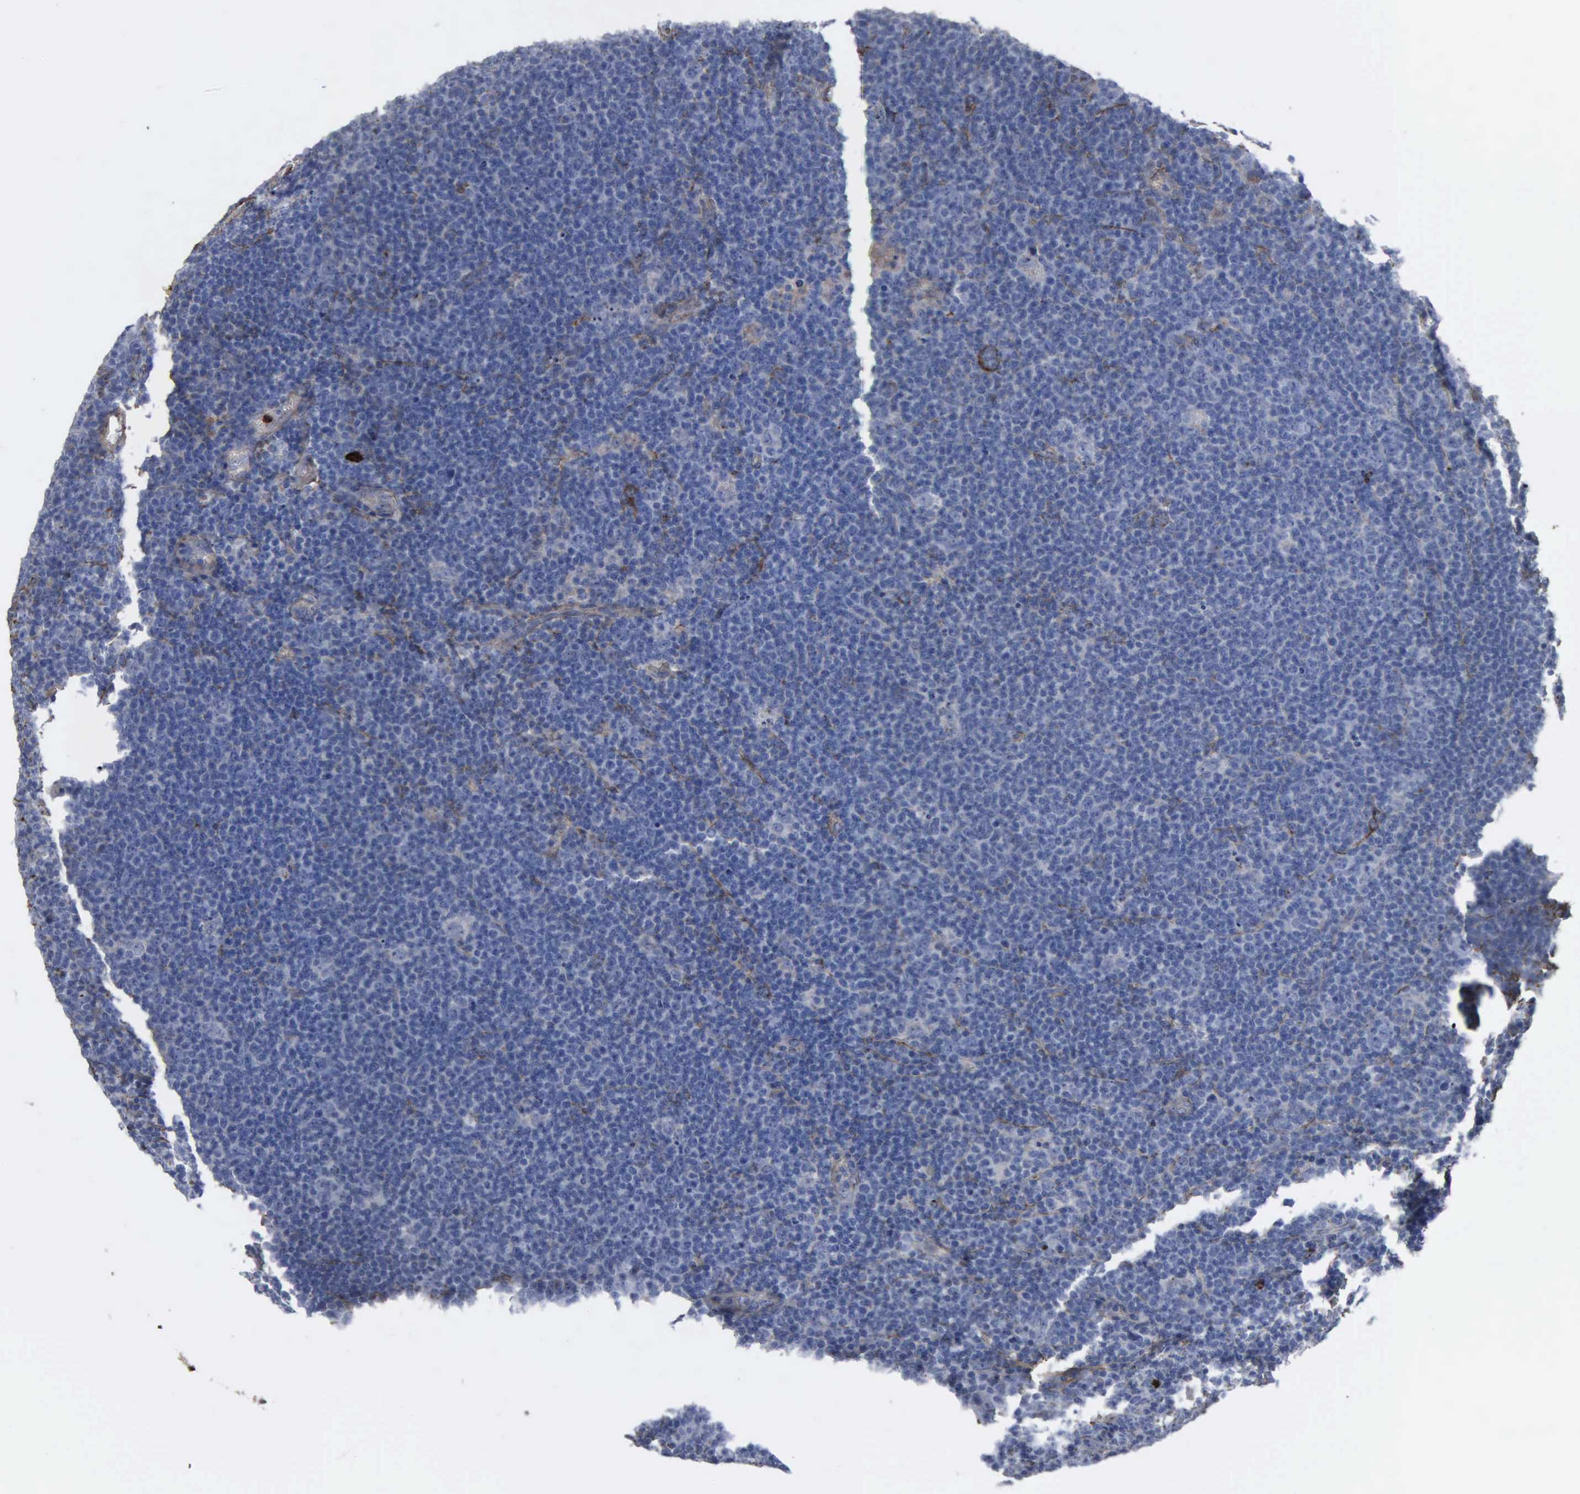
{"staining": {"intensity": "negative", "quantity": "none", "location": "none"}, "tissue": "lymphoma", "cell_type": "Tumor cells", "image_type": "cancer", "snomed": [{"axis": "morphology", "description": "Malignant lymphoma, non-Hodgkin's type, Low grade"}, {"axis": "topography", "description": "Lymph node"}], "caption": "The image shows no significant expression in tumor cells of lymphoma.", "gene": "FN1", "patient": {"sex": "male", "age": 74}}